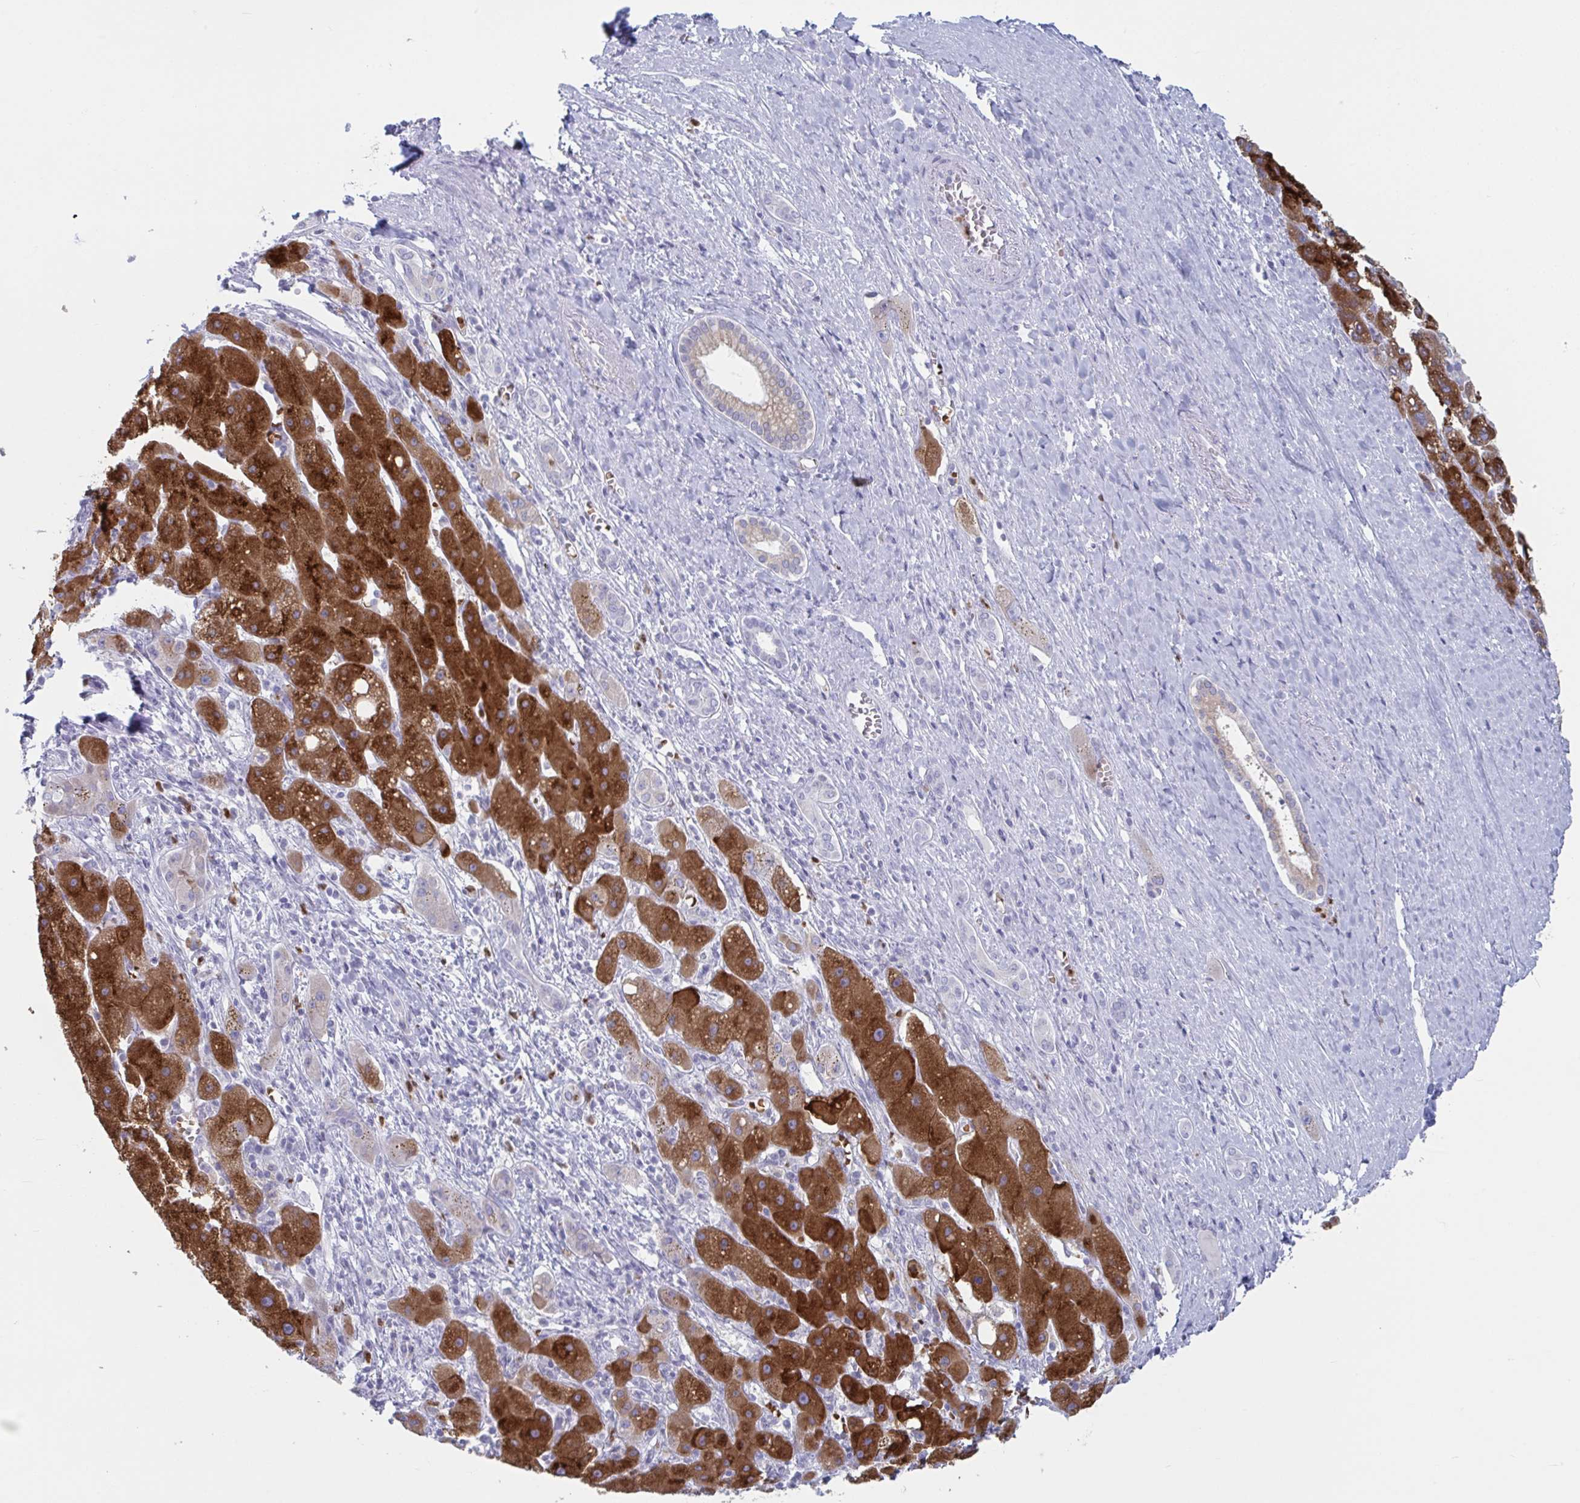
{"staining": {"intensity": "strong", "quantity": ">75%", "location": "cytoplasmic/membranous"}, "tissue": "liver cancer", "cell_type": "Tumor cells", "image_type": "cancer", "snomed": [{"axis": "morphology", "description": "Carcinoma, Hepatocellular, NOS"}, {"axis": "topography", "description": "Liver"}], "caption": "Tumor cells display high levels of strong cytoplasmic/membranous expression in approximately >75% of cells in human hepatocellular carcinoma (liver). (DAB (3,3'-diaminobenzidine) = brown stain, brightfield microscopy at high magnification).", "gene": "CYP4F11", "patient": {"sex": "female", "age": 82}}